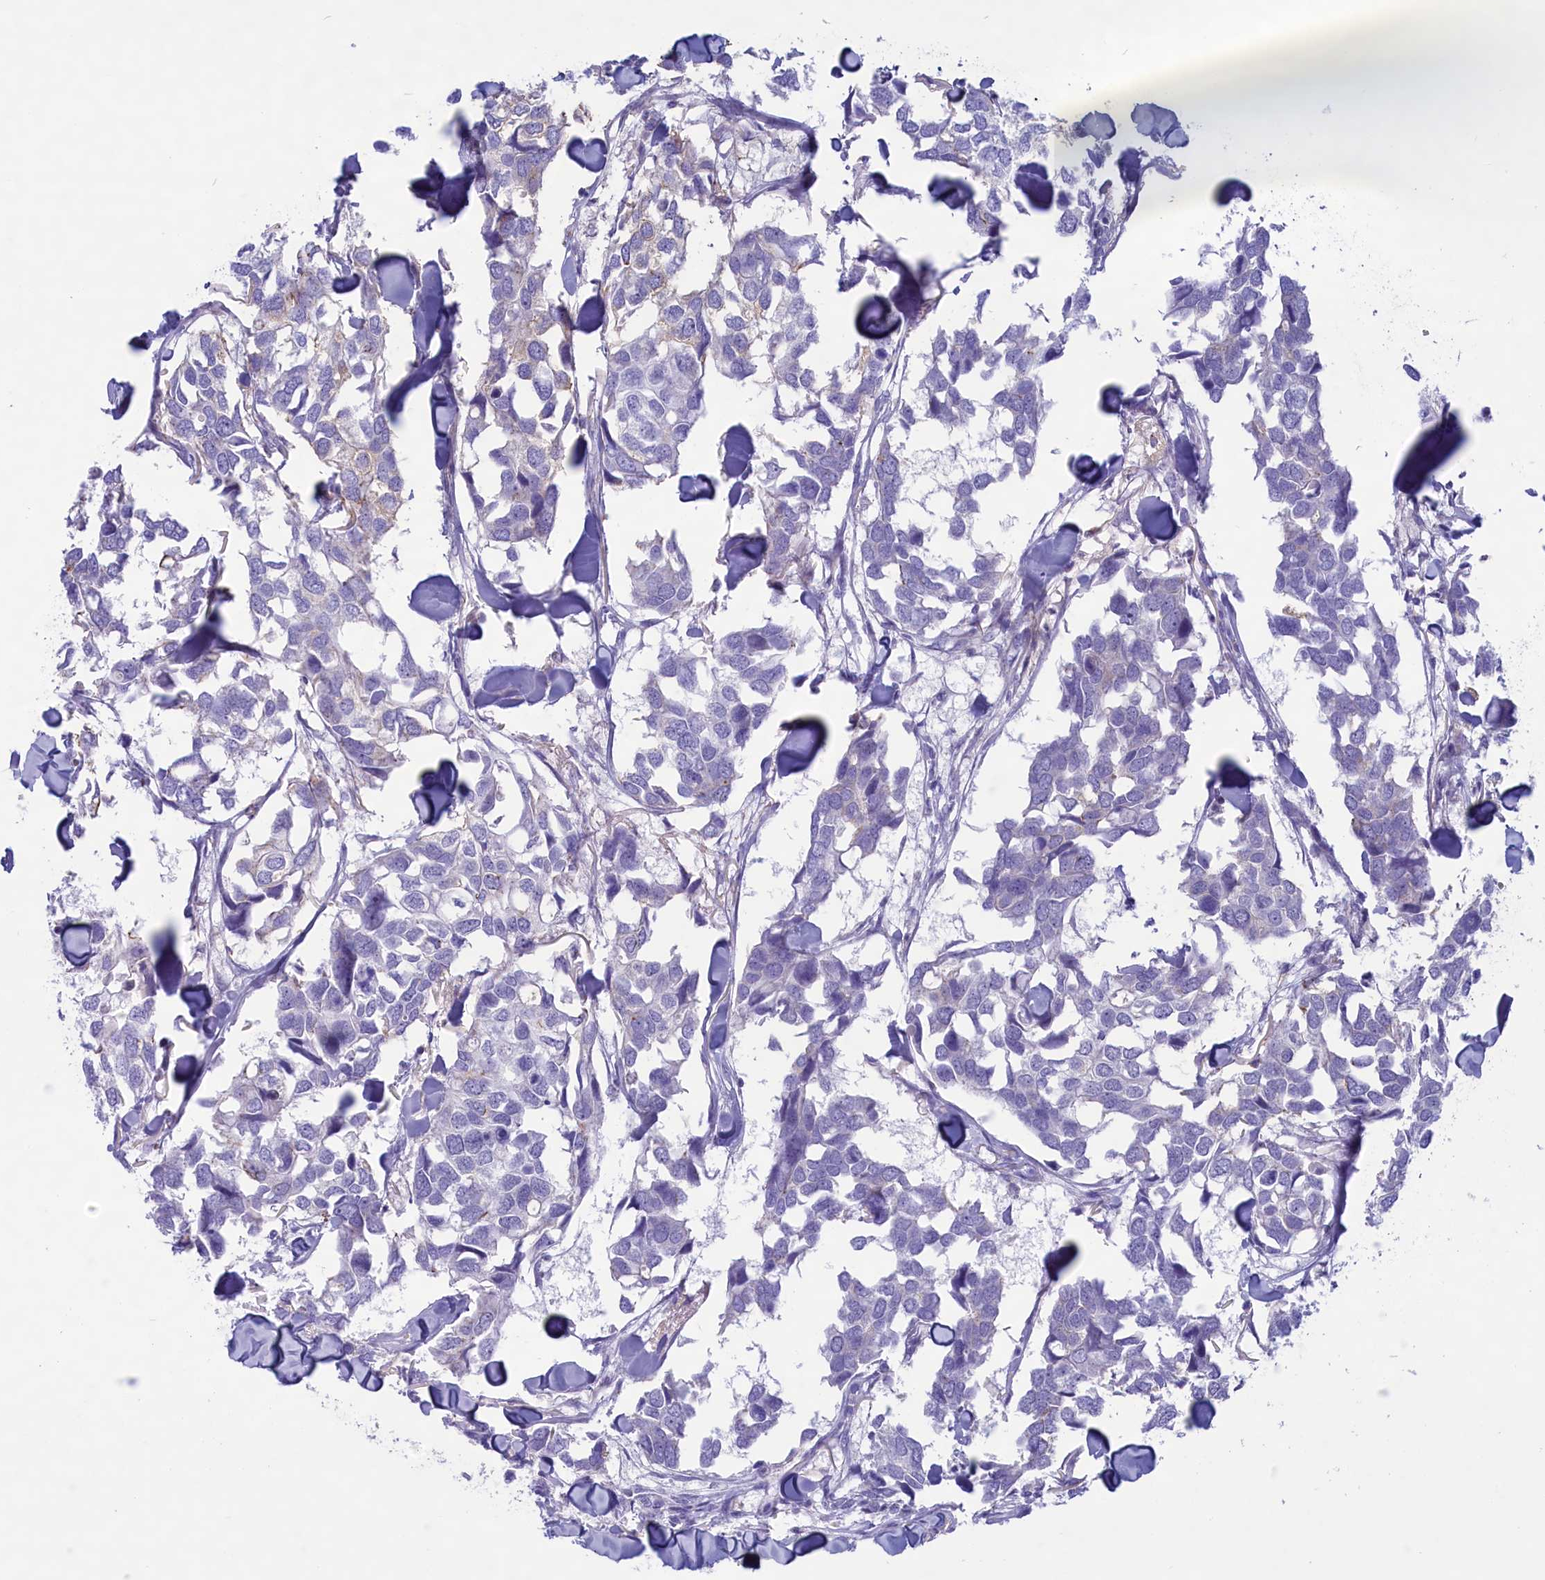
{"staining": {"intensity": "negative", "quantity": "none", "location": "none"}, "tissue": "breast cancer", "cell_type": "Tumor cells", "image_type": "cancer", "snomed": [{"axis": "morphology", "description": "Duct carcinoma"}, {"axis": "topography", "description": "Breast"}], "caption": "A photomicrograph of invasive ductal carcinoma (breast) stained for a protein displays no brown staining in tumor cells.", "gene": "MPV17L2", "patient": {"sex": "female", "age": 83}}